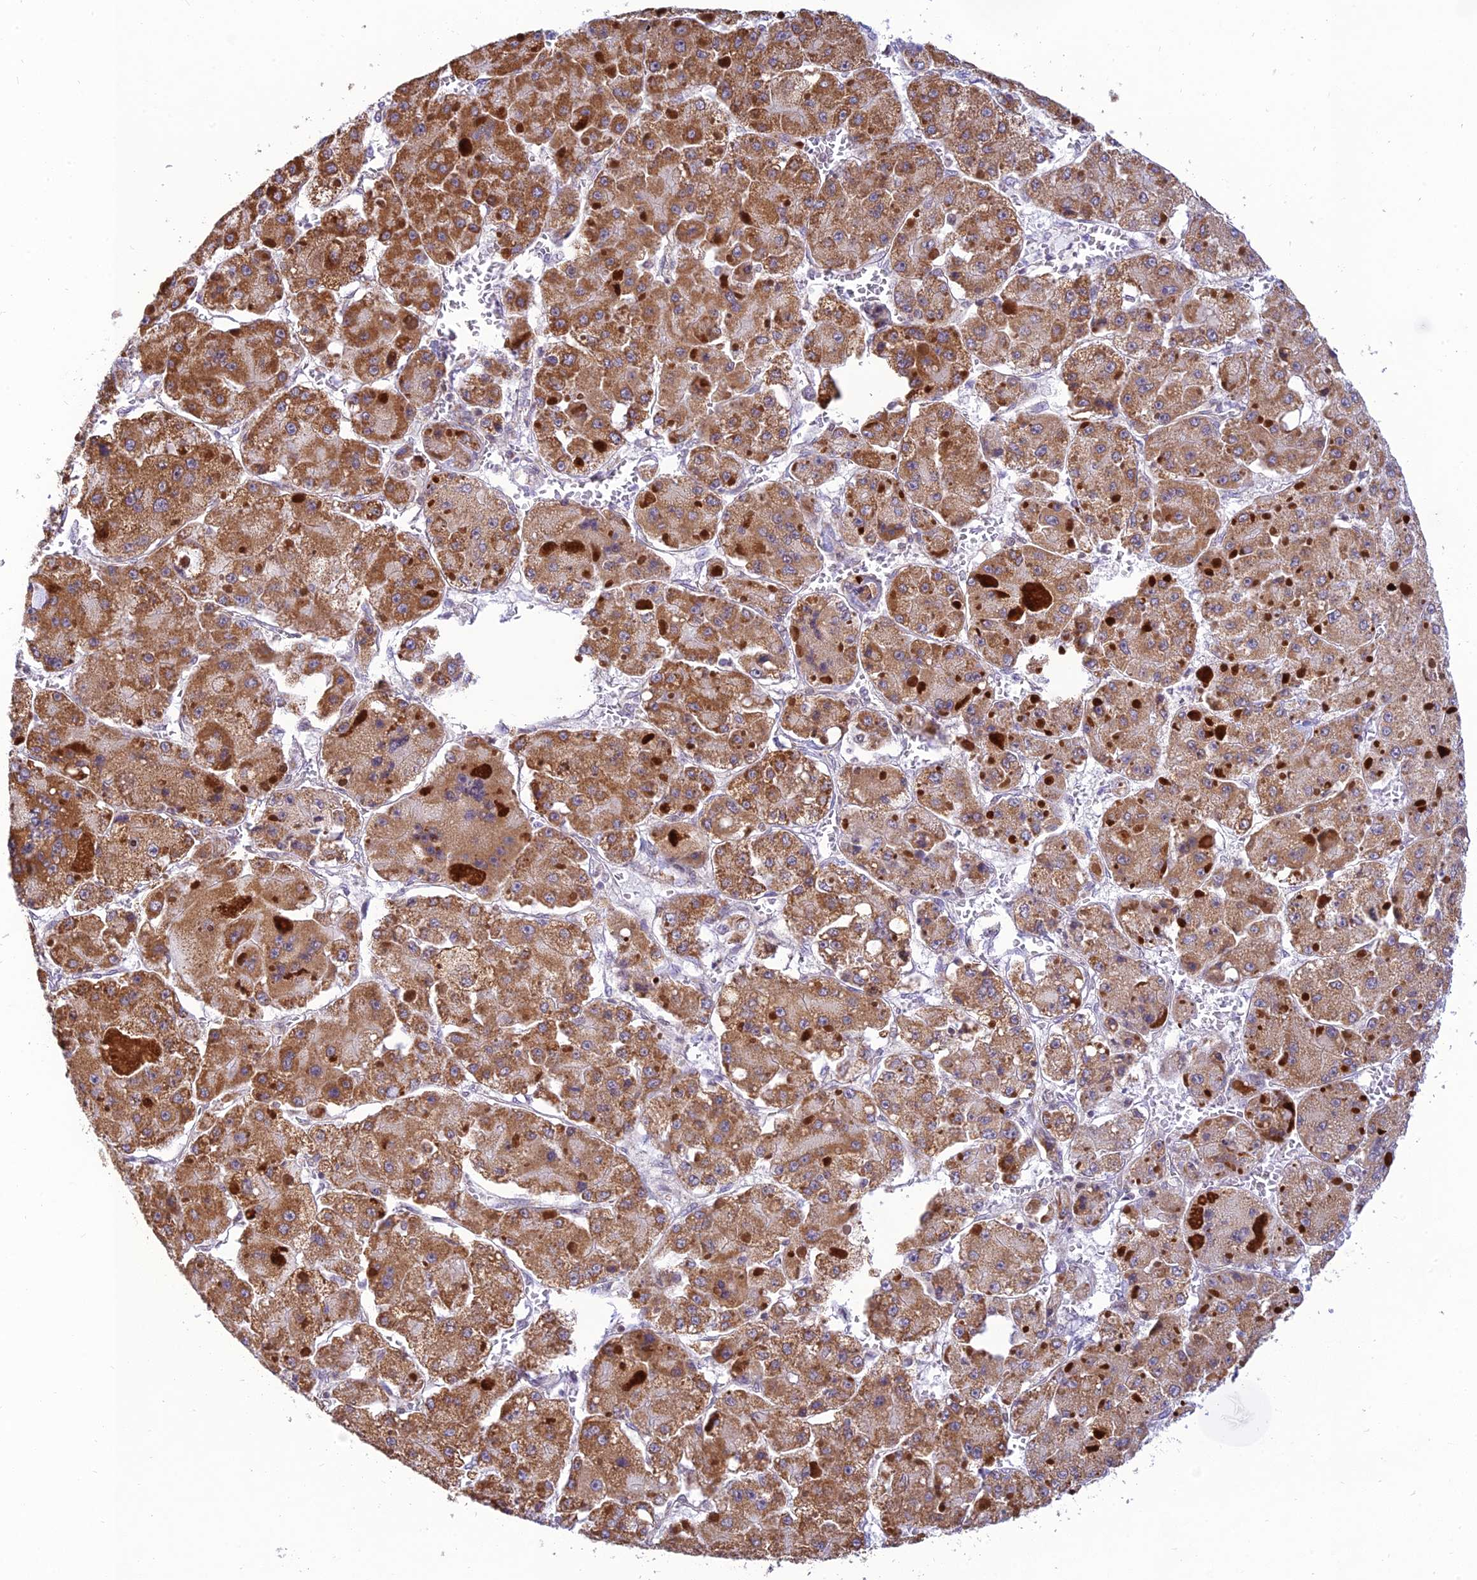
{"staining": {"intensity": "moderate", "quantity": ">75%", "location": "cytoplasmic/membranous"}, "tissue": "liver cancer", "cell_type": "Tumor cells", "image_type": "cancer", "snomed": [{"axis": "morphology", "description": "Carcinoma, Hepatocellular, NOS"}, {"axis": "topography", "description": "Liver"}], "caption": "About >75% of tumor cells in hepatocellular carcinoma (liver) exhibit moderate cytoplasmic/membranous protein expression as visualized by brown immunohistochemical staining.", "gene": "HOOK2", "patient": {"sex": "female", "age": 73}}